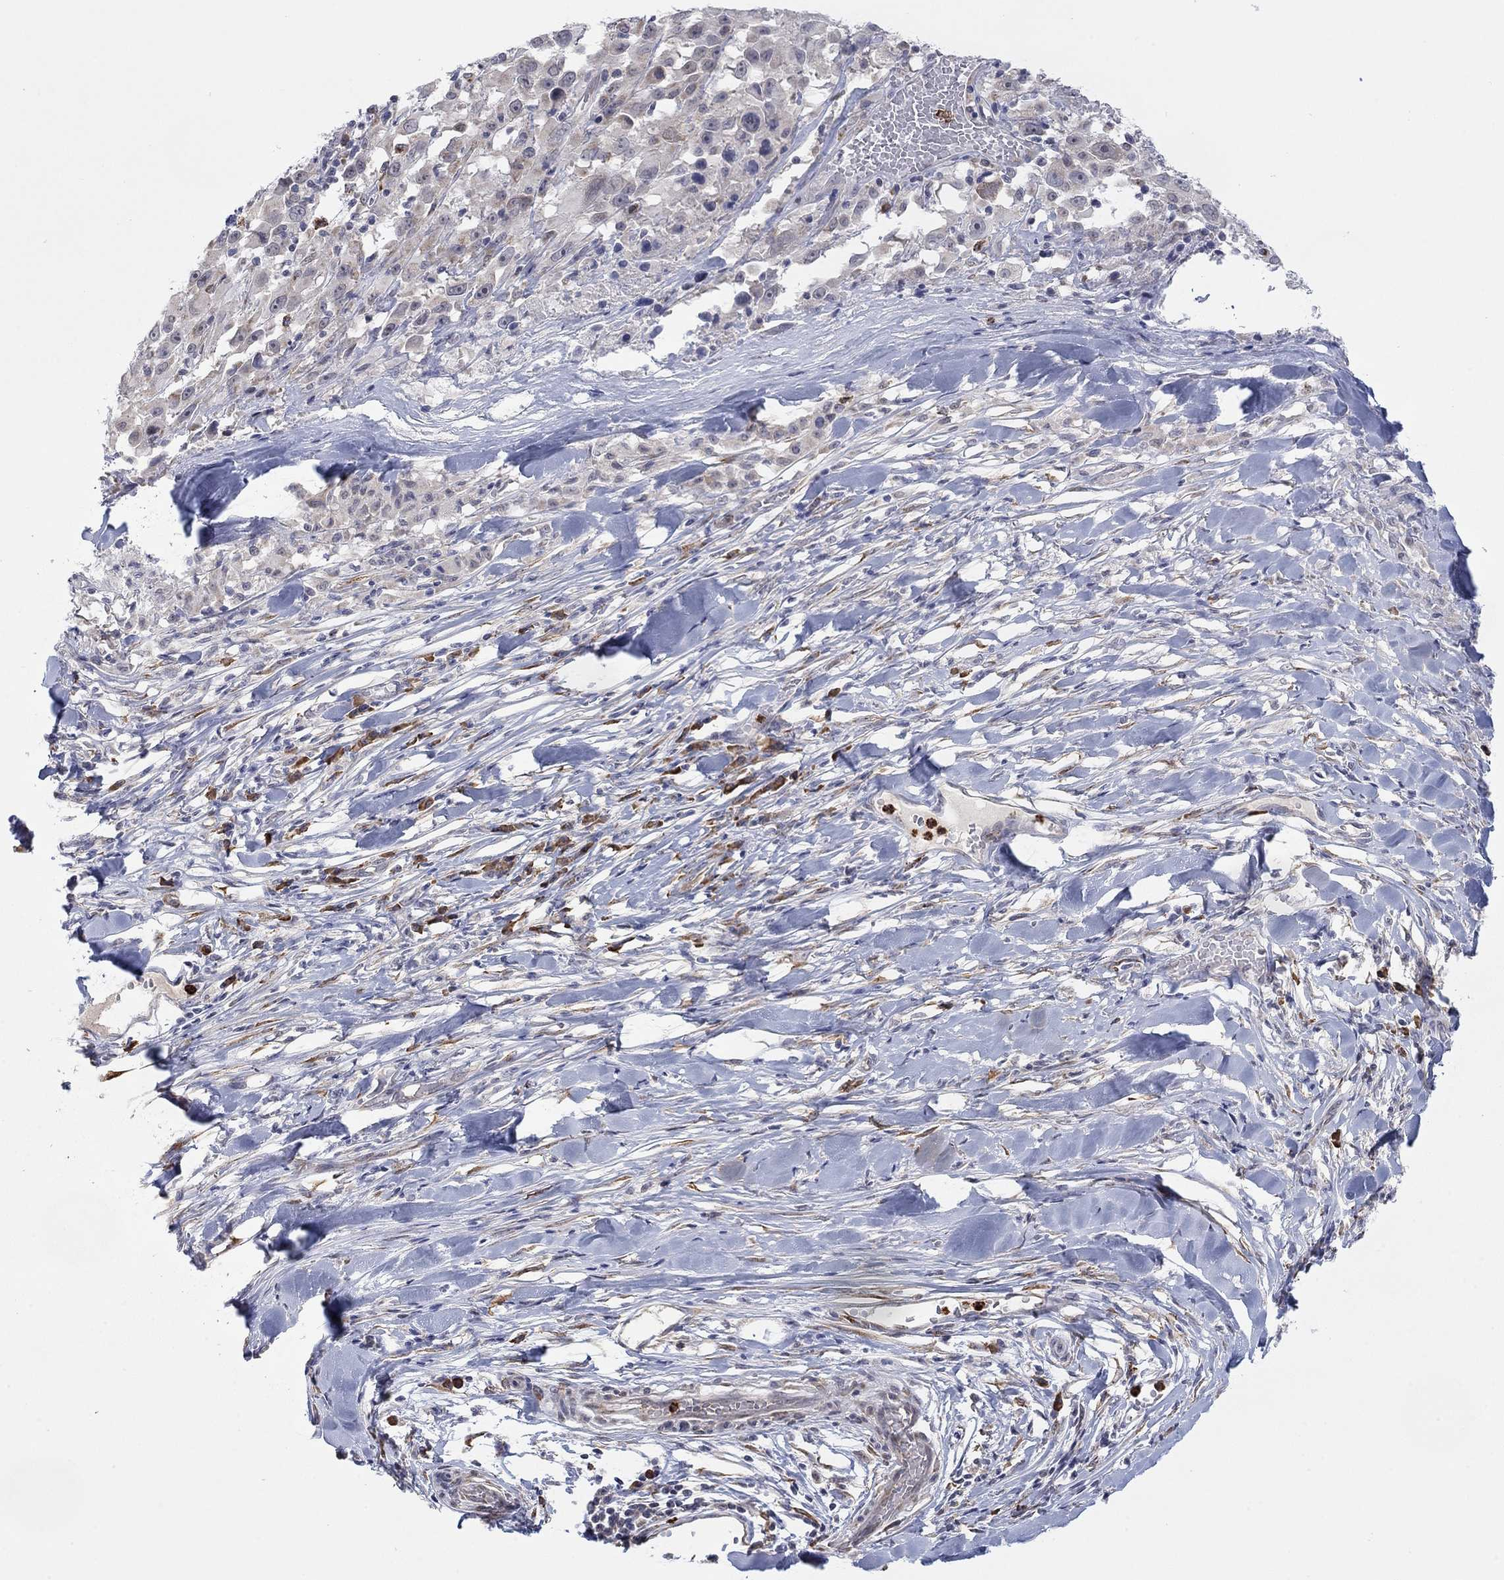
{"staining": {"intensity": "negative", "quantity": "none", "location": "none"}, "tissue": "melanoma", "cell_type": "Tumor cells", "image_type": "cancer", "snomed": [{"axis": "morphology", "description": "Malignant melanoma, Metastatic site"}, {"axis": "topography", "description": "Lymph node"}], "caption": "This is an immunohistochemistry (IHC) micrograph of melanoma. There is no positivity in tumor cells.", "gene": "MTRFR", "patient": {"sex": "male", "age": 50}}